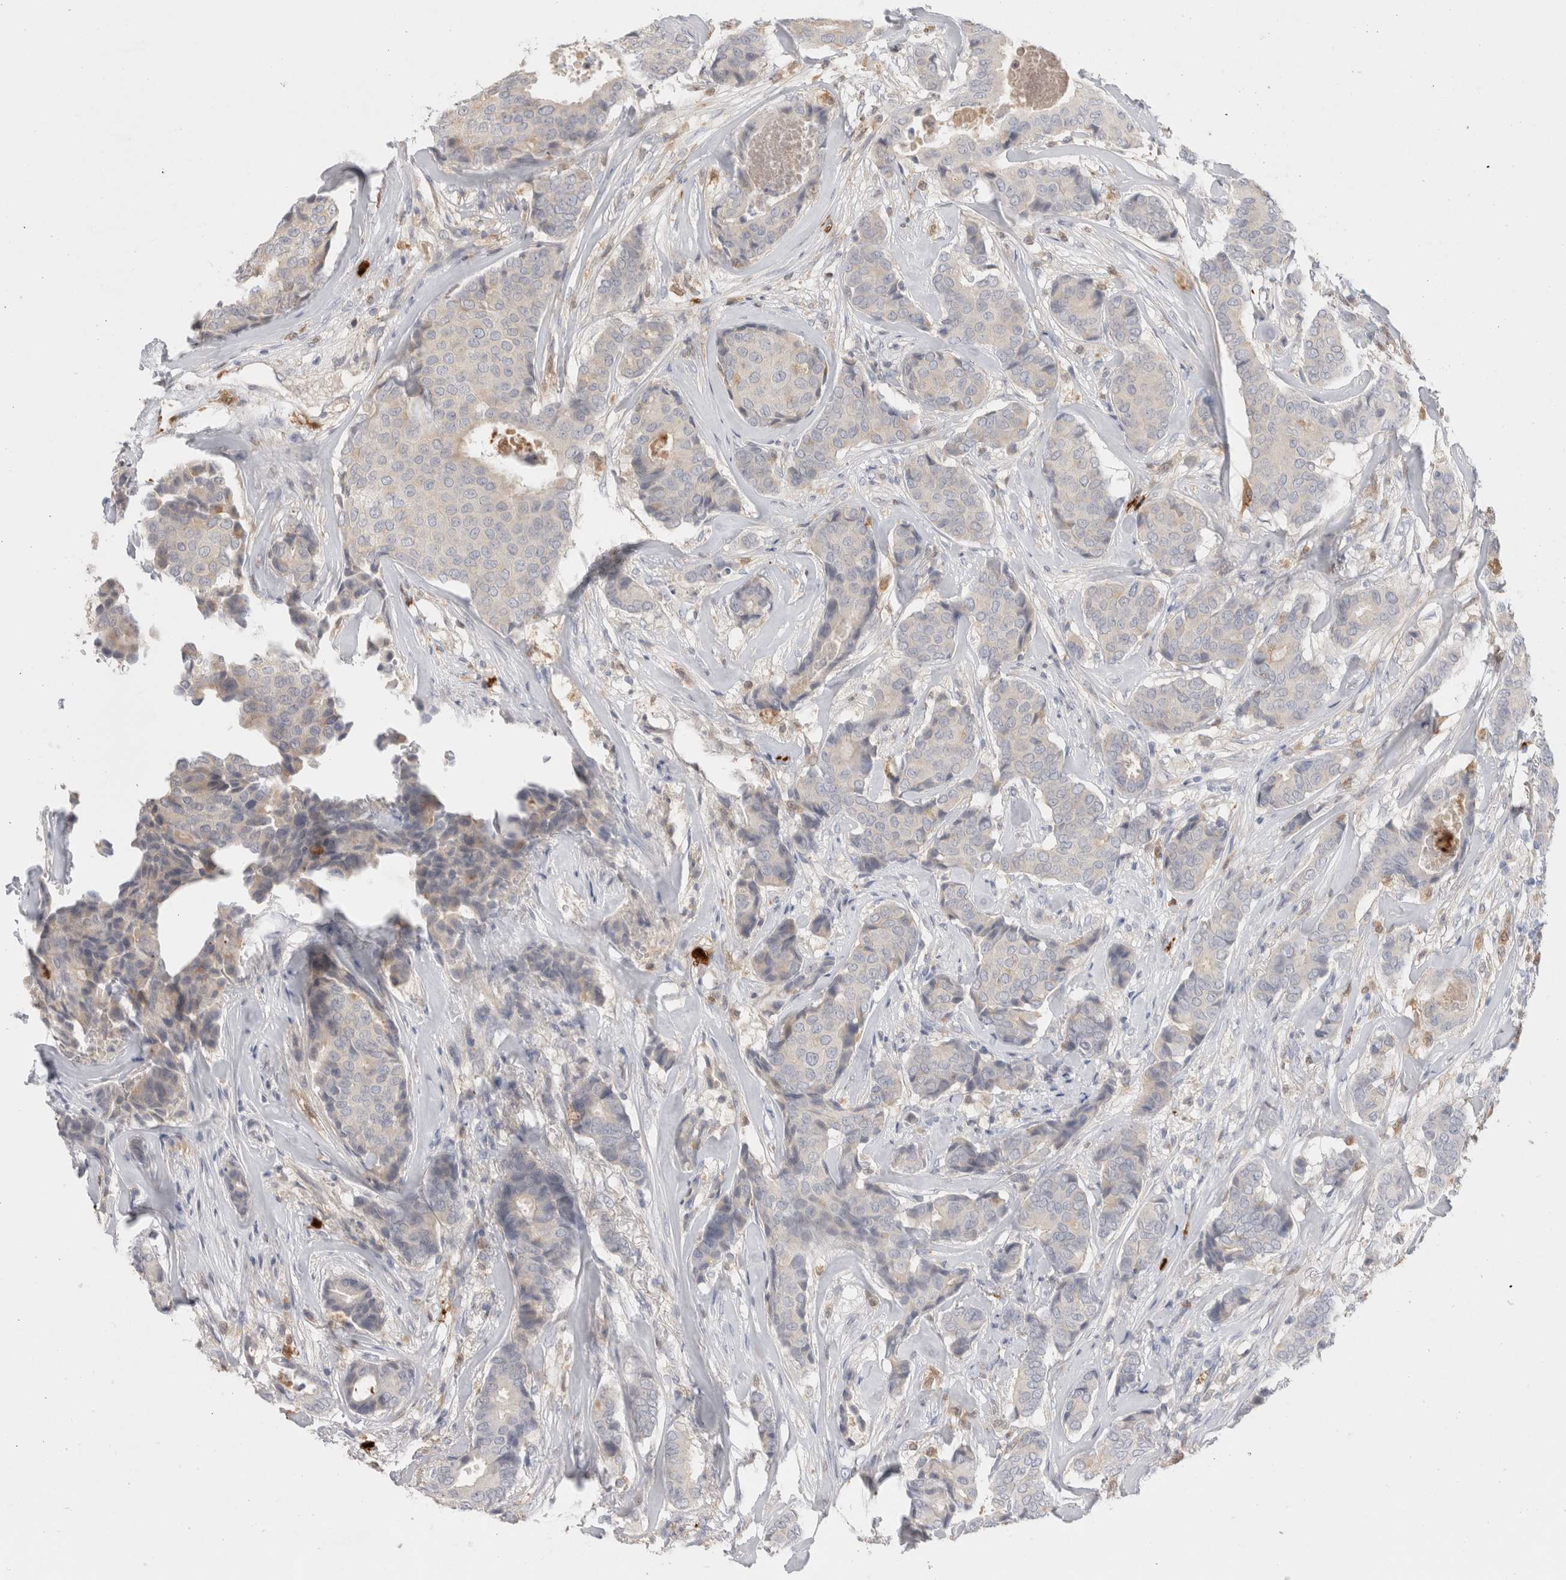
{"staining": {"intensity": "negative", "quantity": "none", "location": "none"}, "tissue": "breast cancer", "cell_type": "Tumor cells", "image_type": "cancer", "snomed": [{"axis": "morphology", "description": "Duct carcinoma"}, {"axis": "topography", "description": "Breast"}], "caption": "This is an immunohistochemistry (IHC) micrograph of human breast intraductal carcinoma. There is no positivity in tumor cells.", "gene": "HPGDS", "patient": {"sex": "female", "age": 75}}